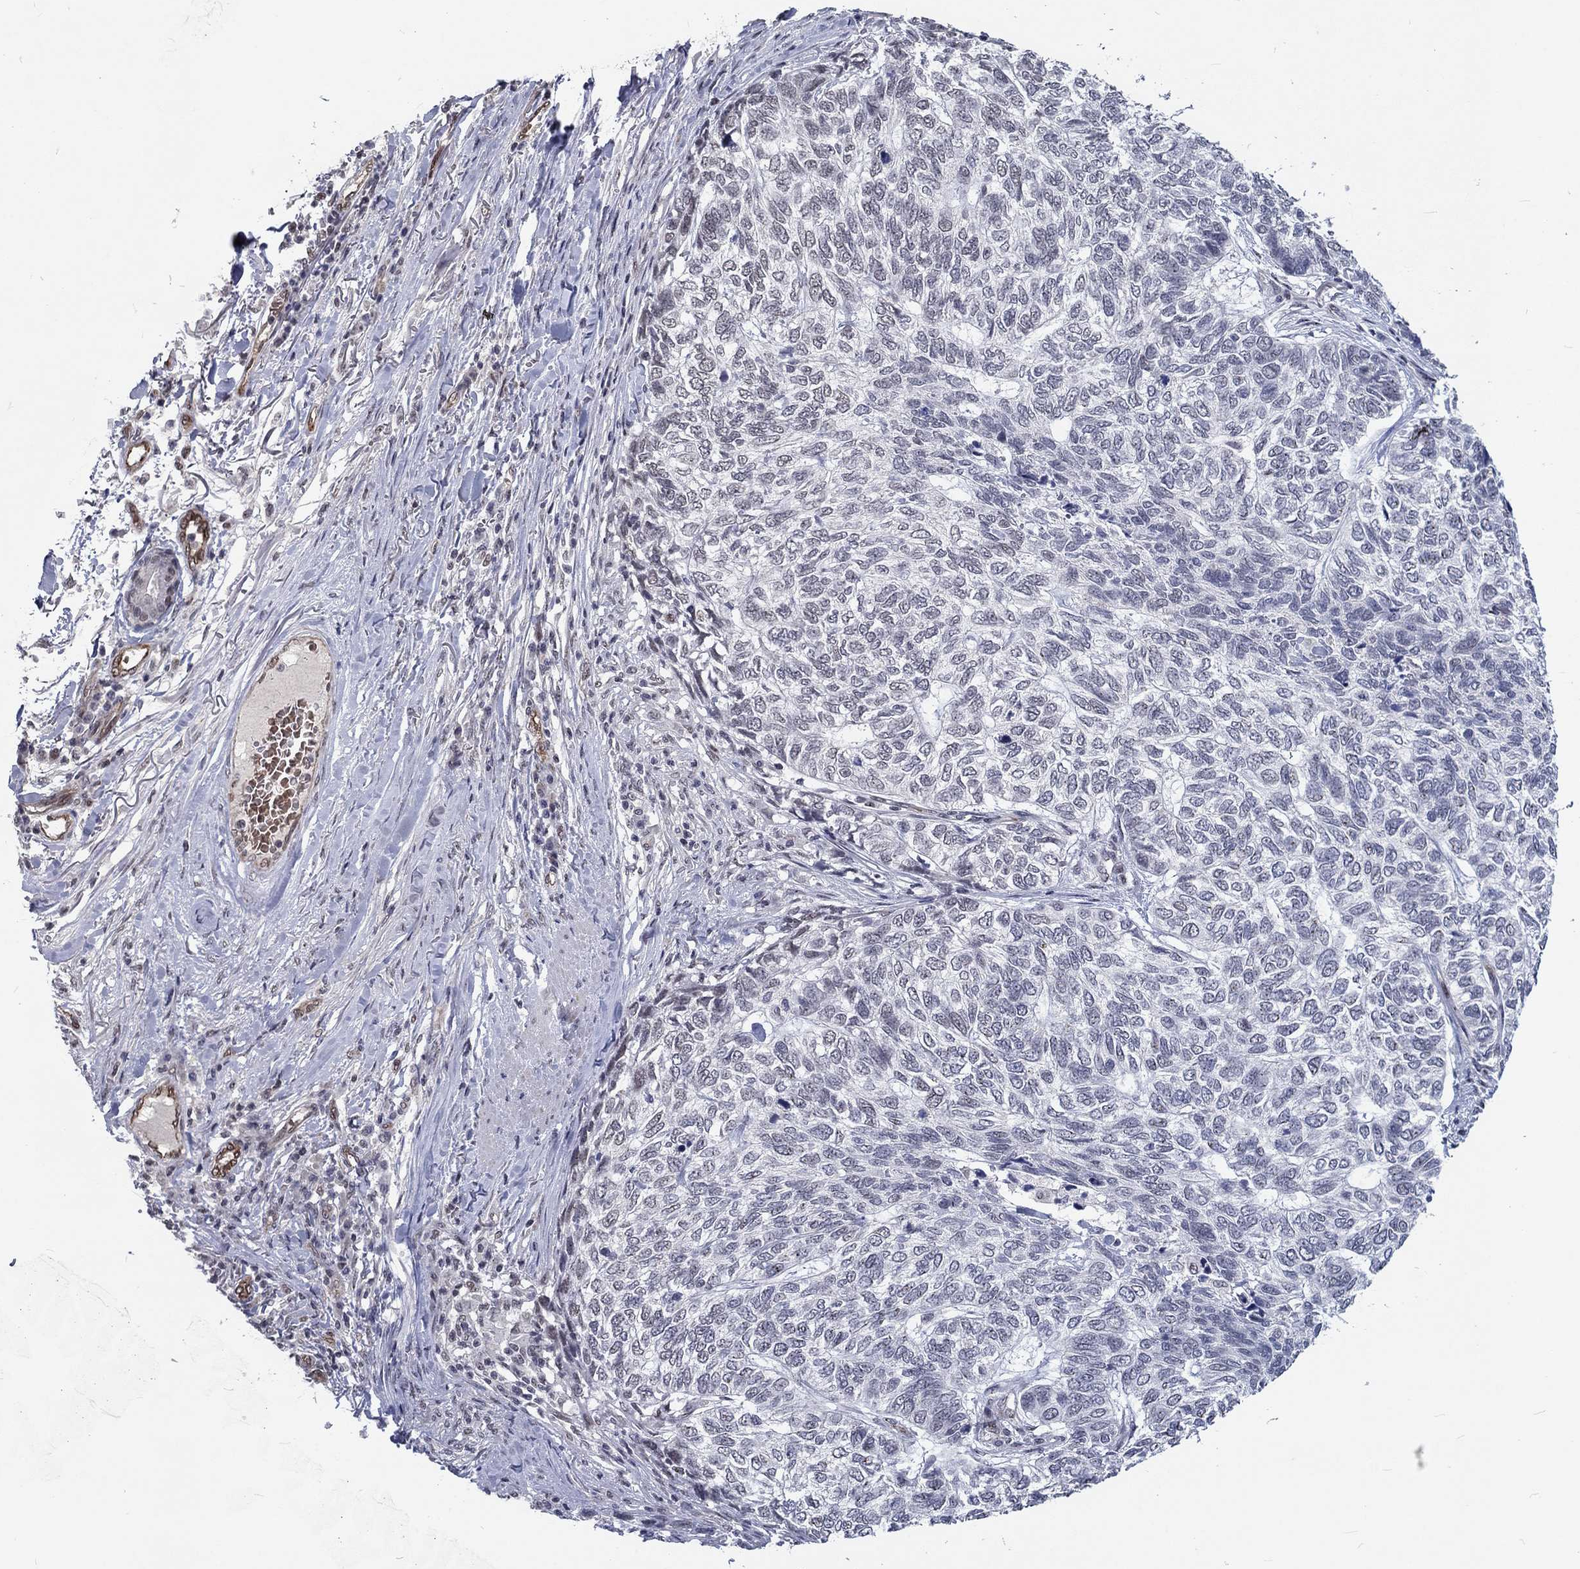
{"staining": {"intensity": "negative", "quantity": "none", "location": "none"}, "tissue": "skin cancer", "cell_type": "Tumor cells", "image_type": "cancer", "snomed": [{"axis": "morphology", "description": "Basal cell carcinoma"}, {"axis": "topography", "description": "Skin"}], "caption": "Immunohistochemistry (IHC) of skin cancer (basal cell carcinoma) exhibits no positivity in tumor cells.", "gene": "ZBED1", "patient": {"sex": "female", "age": 65}}